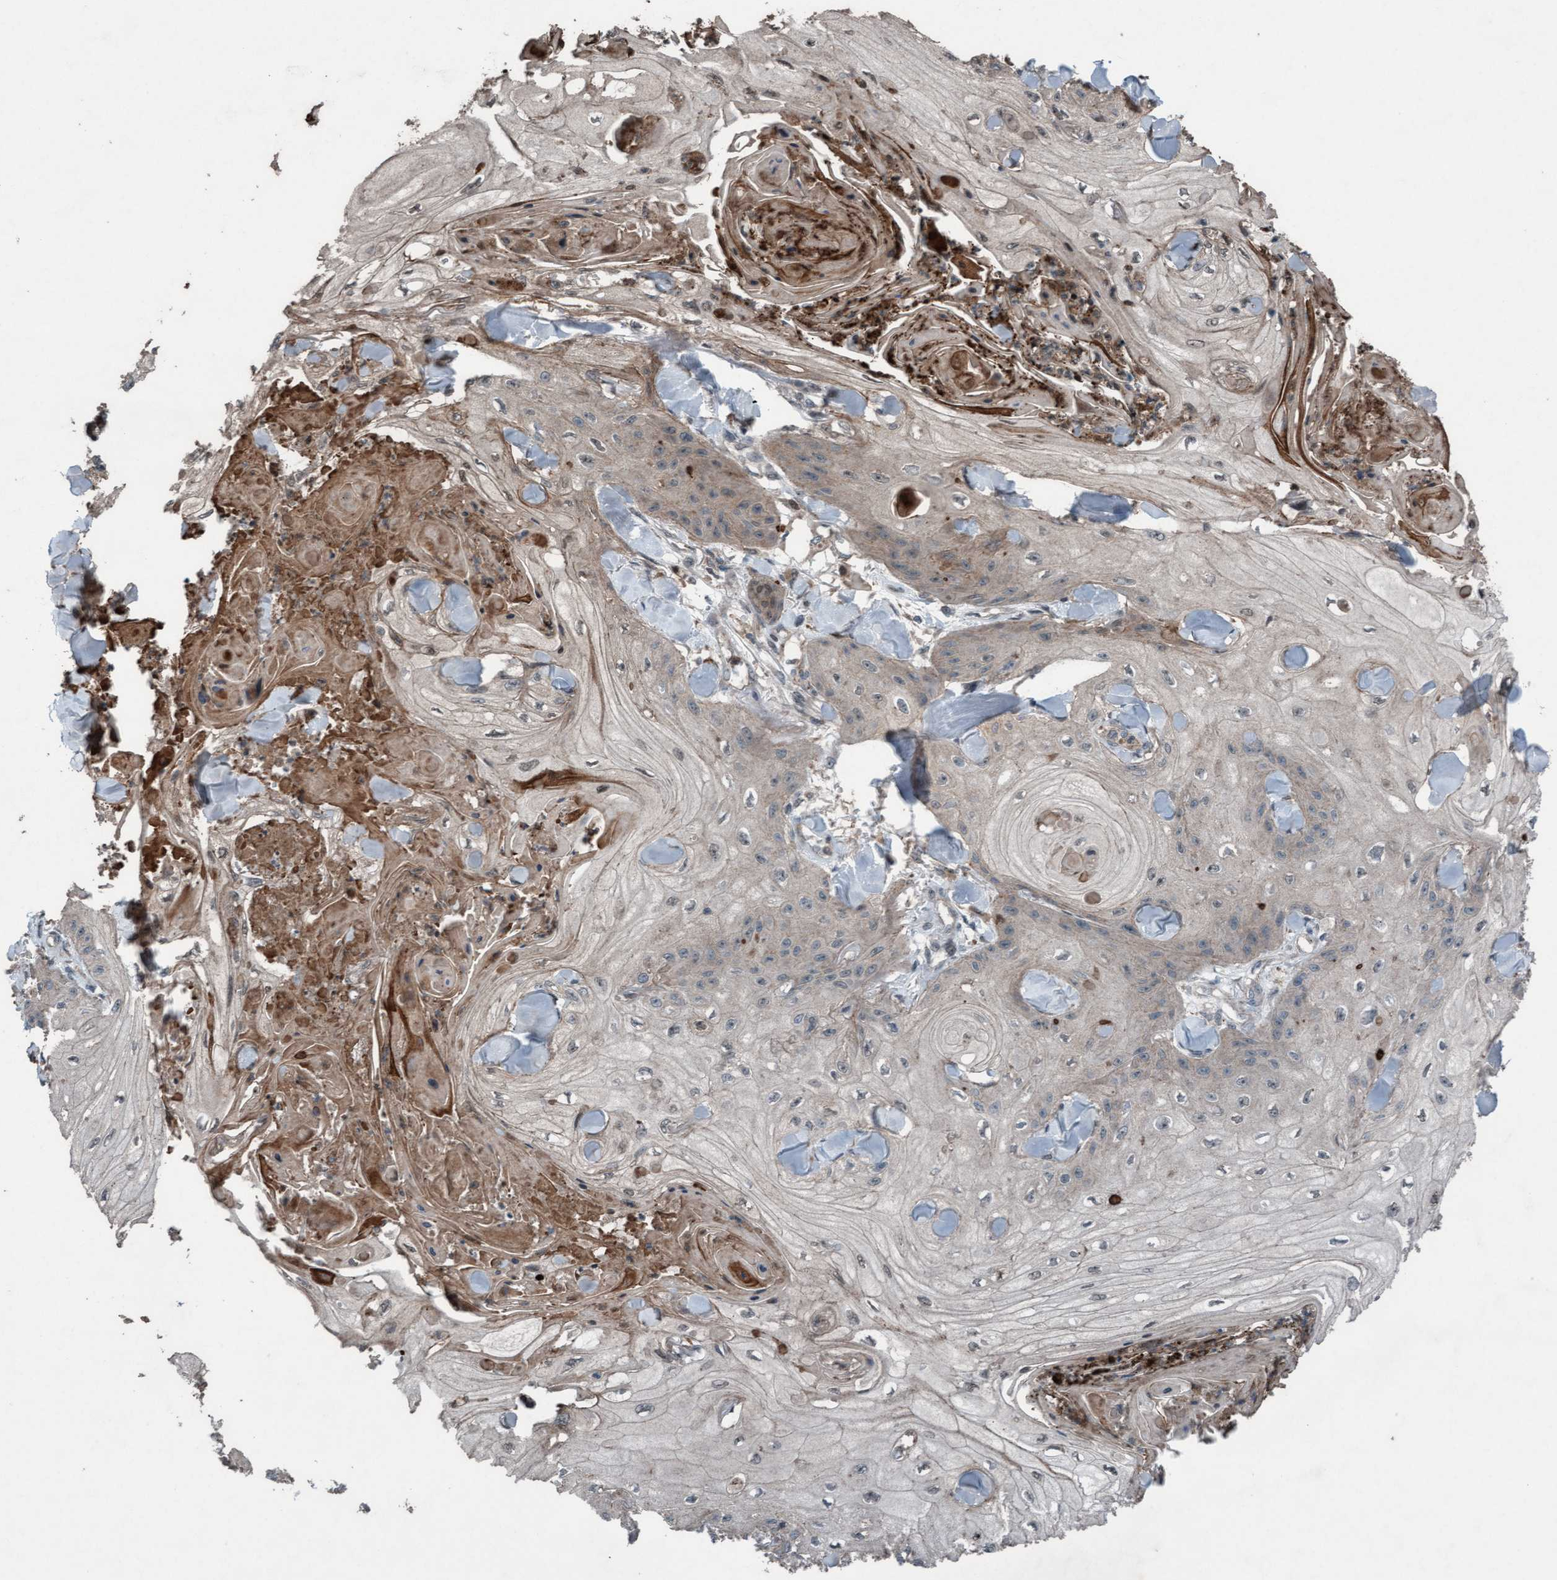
{"staining": {"intensity": "weak", "quantity": "<25%", "location": "cytoplasmic/membranous"}, "tissue": "skin cancer", "cell_type": "Tumor cells", "image_type": "cancer", "snomed": [{"axis": "morphology", "description": "Squamous cell carcinoma, NOS"}, {"axis": "topography", "description": "Skin"}], "caption": "Tumor cells show no significant protein expression in skin cancer.", "gene": "PLXNB2", "patient": {"sex": "male", "age": 74}}